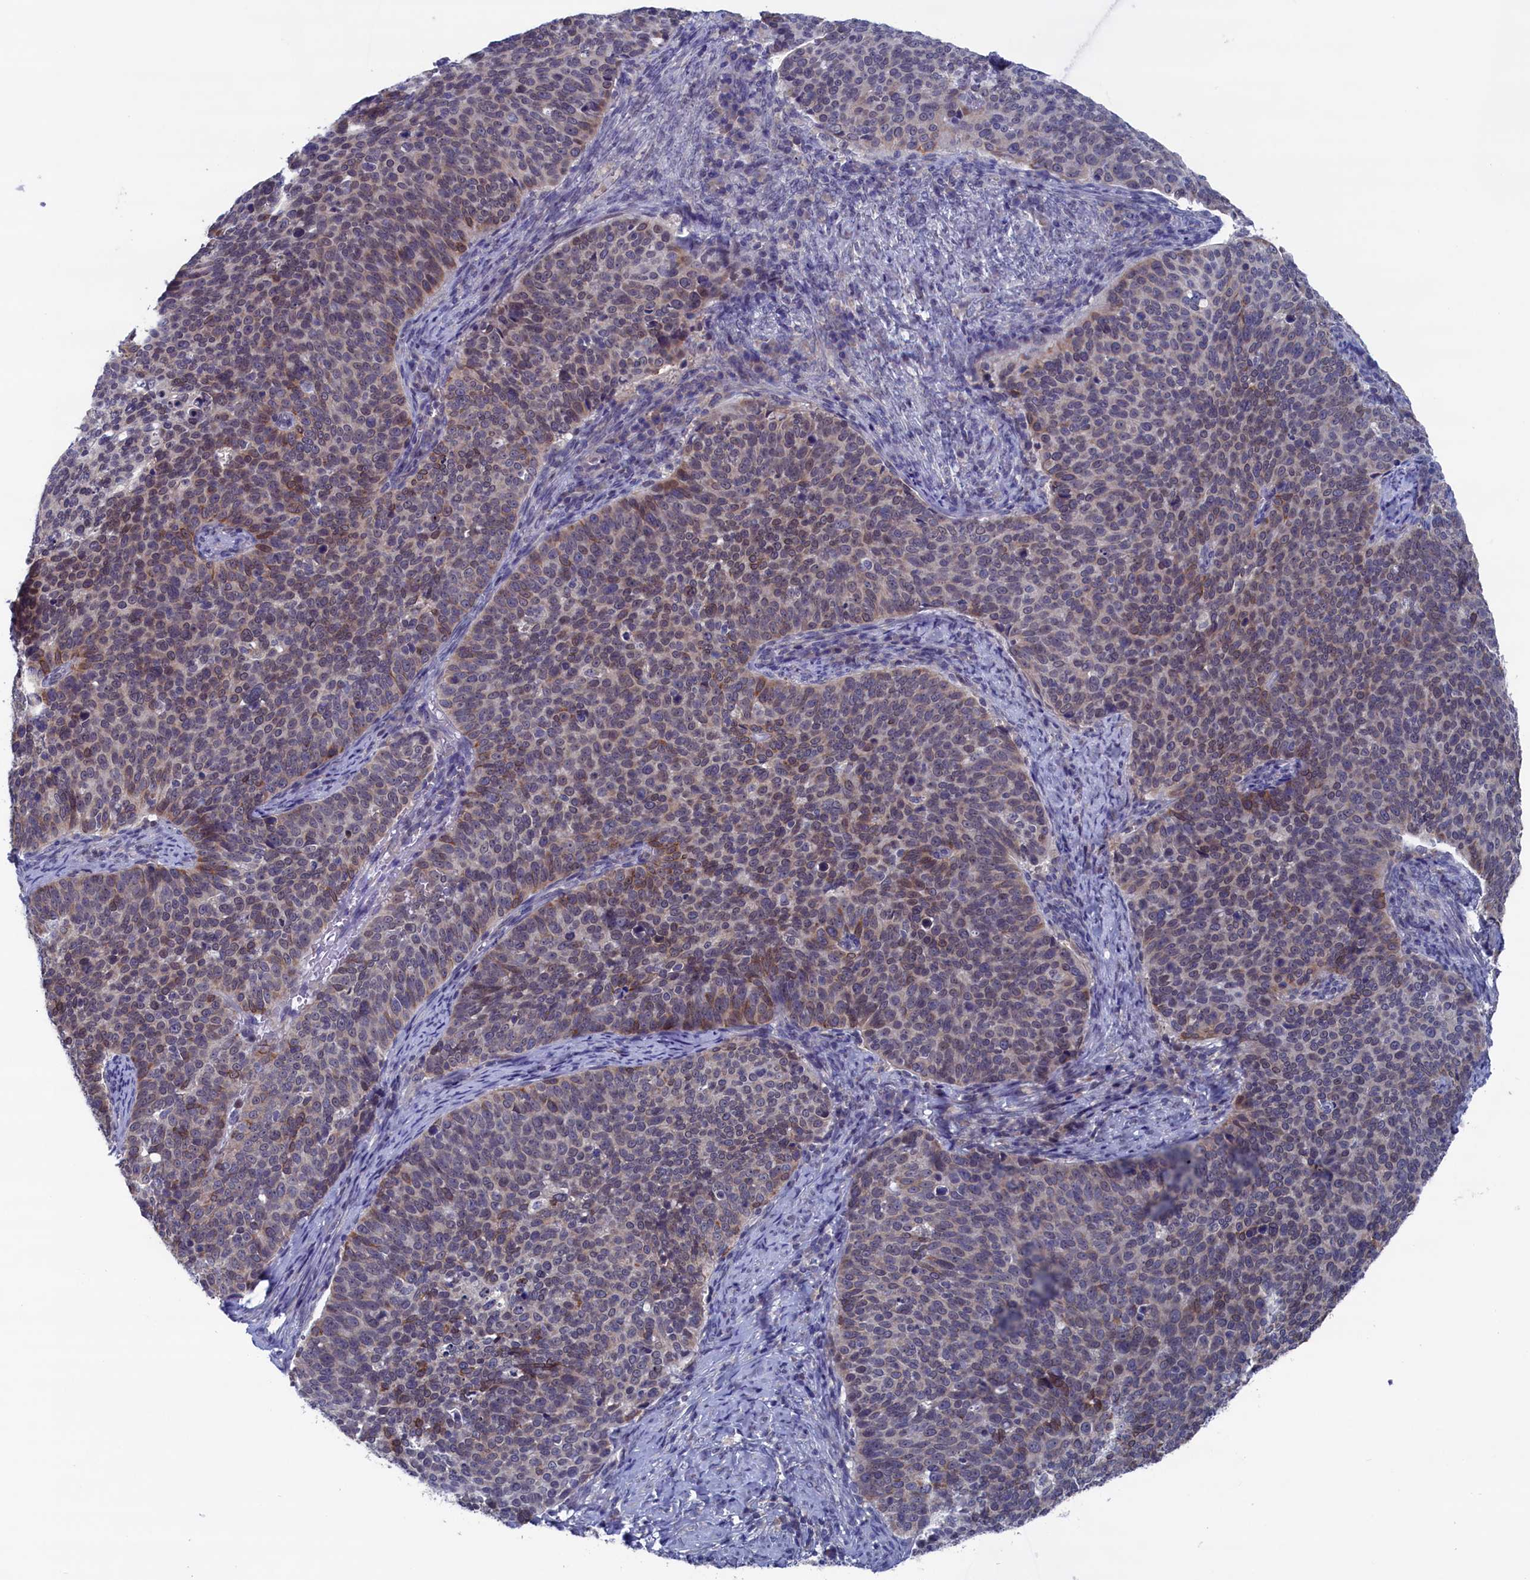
{"staining": {"intensity": "moderate", "quantity": "25%-75%", "location": "cytoplasmic/membranous"}, "tissue": "cervical cancer", "cell_type": "Tumor cells", "image_type": "cancer", "snomed": [{"axis": "morphology", "description": "Normal tissue, NOS"}, {"axis": "morphology", "description": "Squamous cell carcinoma, NOS"}, {"axis": "topography", "description": "Cervix"}], "caption": "Human cervical cancer stained with a brown dye exhibits moderate cytoplasmic/membranous positive staining in about 25%-75% of tumor cells.", "gene": "SPATA13", "patient": {"sex": "female", "age": 39}}